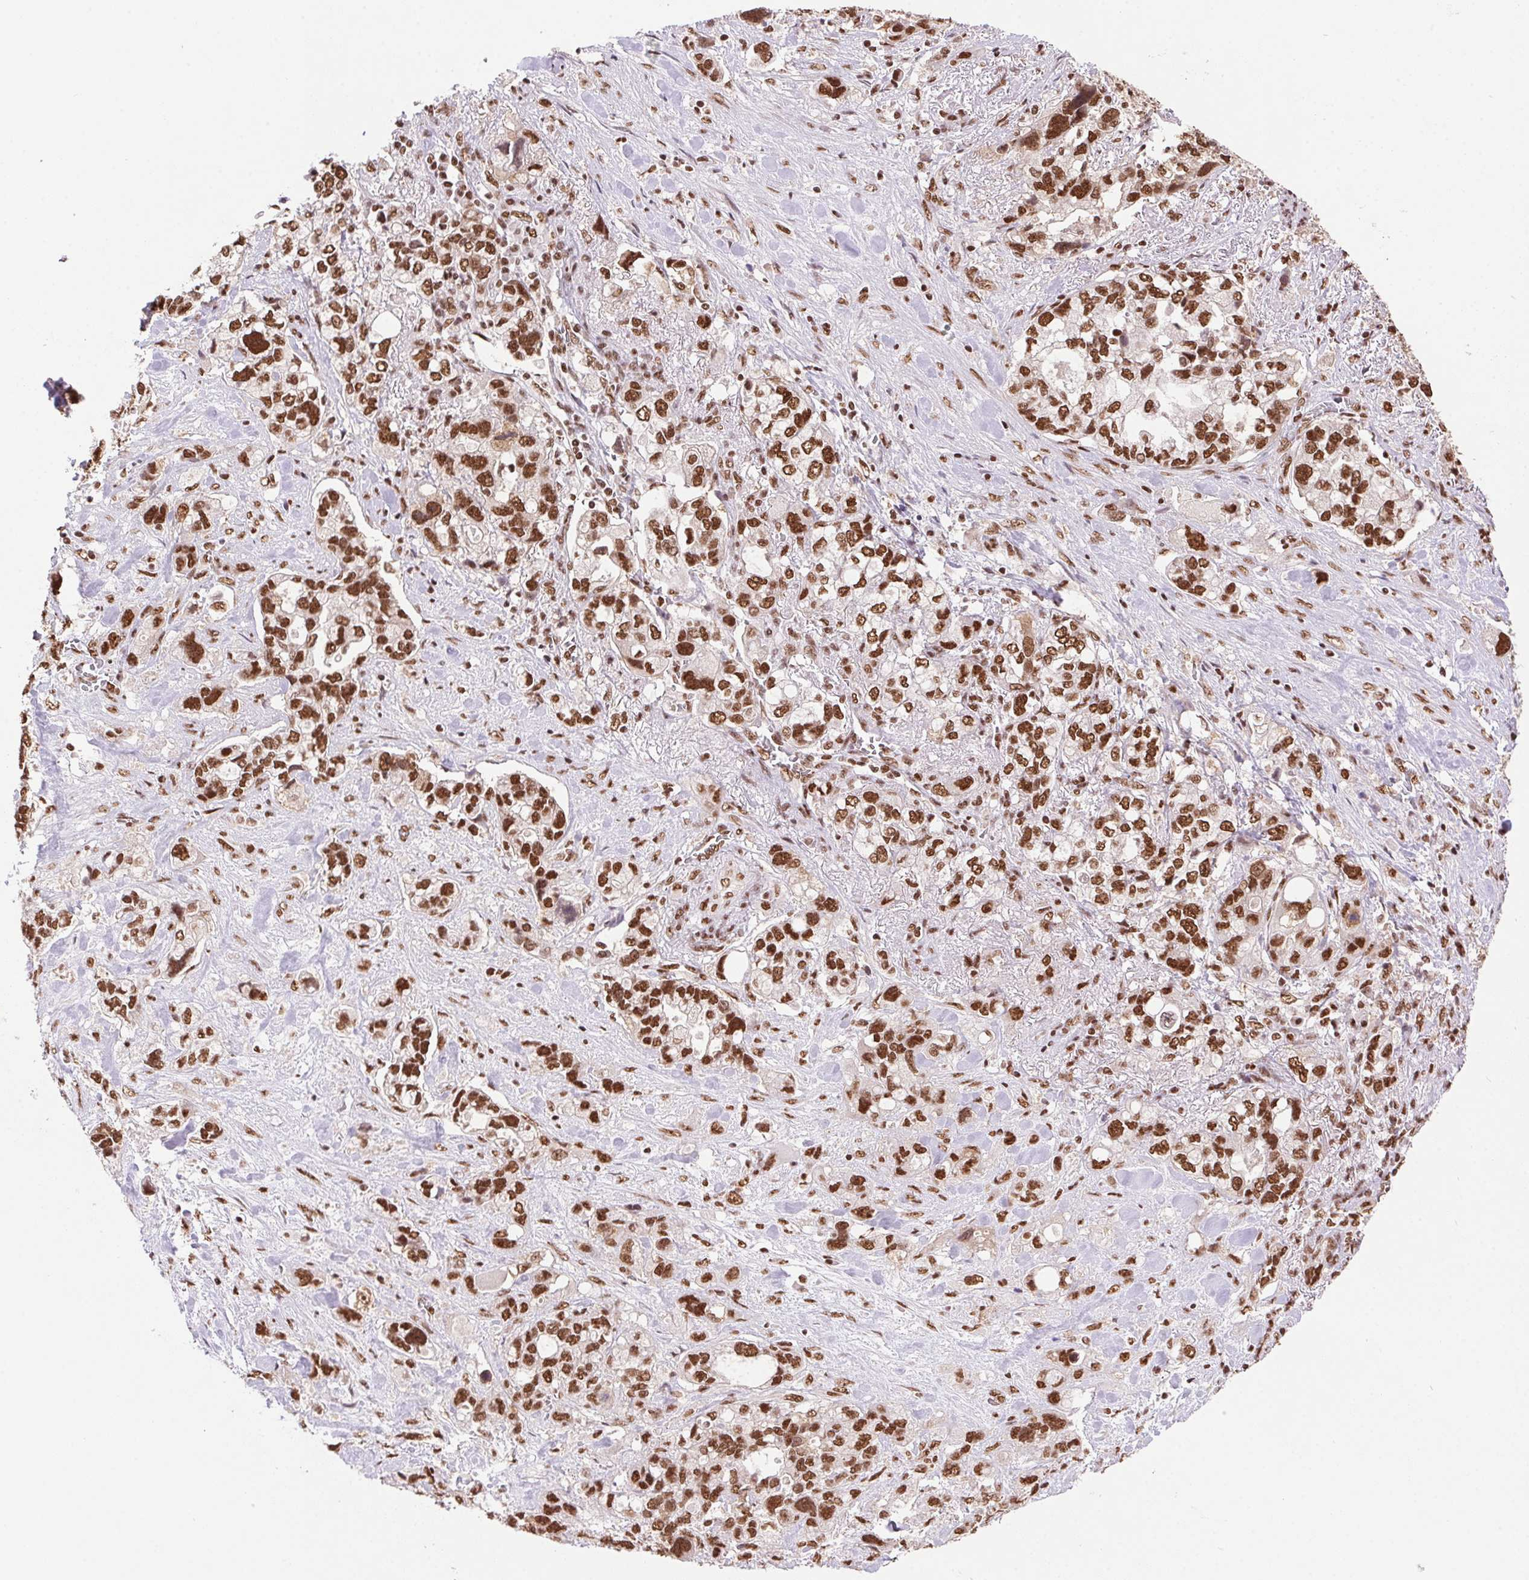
{"staining": {"intensity": "strong", "quantity": ">75%", "location": "nuclear"}, "tissue": "stomach cancer", "cell_type": "Tumor cells", "image_type": "cancer", "snomed": [{"axis": "morphology", "description": "Adenocarcinoma, NOS"}, {"axis": "topography", "description": "Stomach, upper"}], "caption": "Immunohistochemical staining of stomach adenocarcinoma displays strong nuclear protein staining in about >75% of tumor cells.", "gene": "ZNF207", "patient": {"sex": "female", "age": 81}}